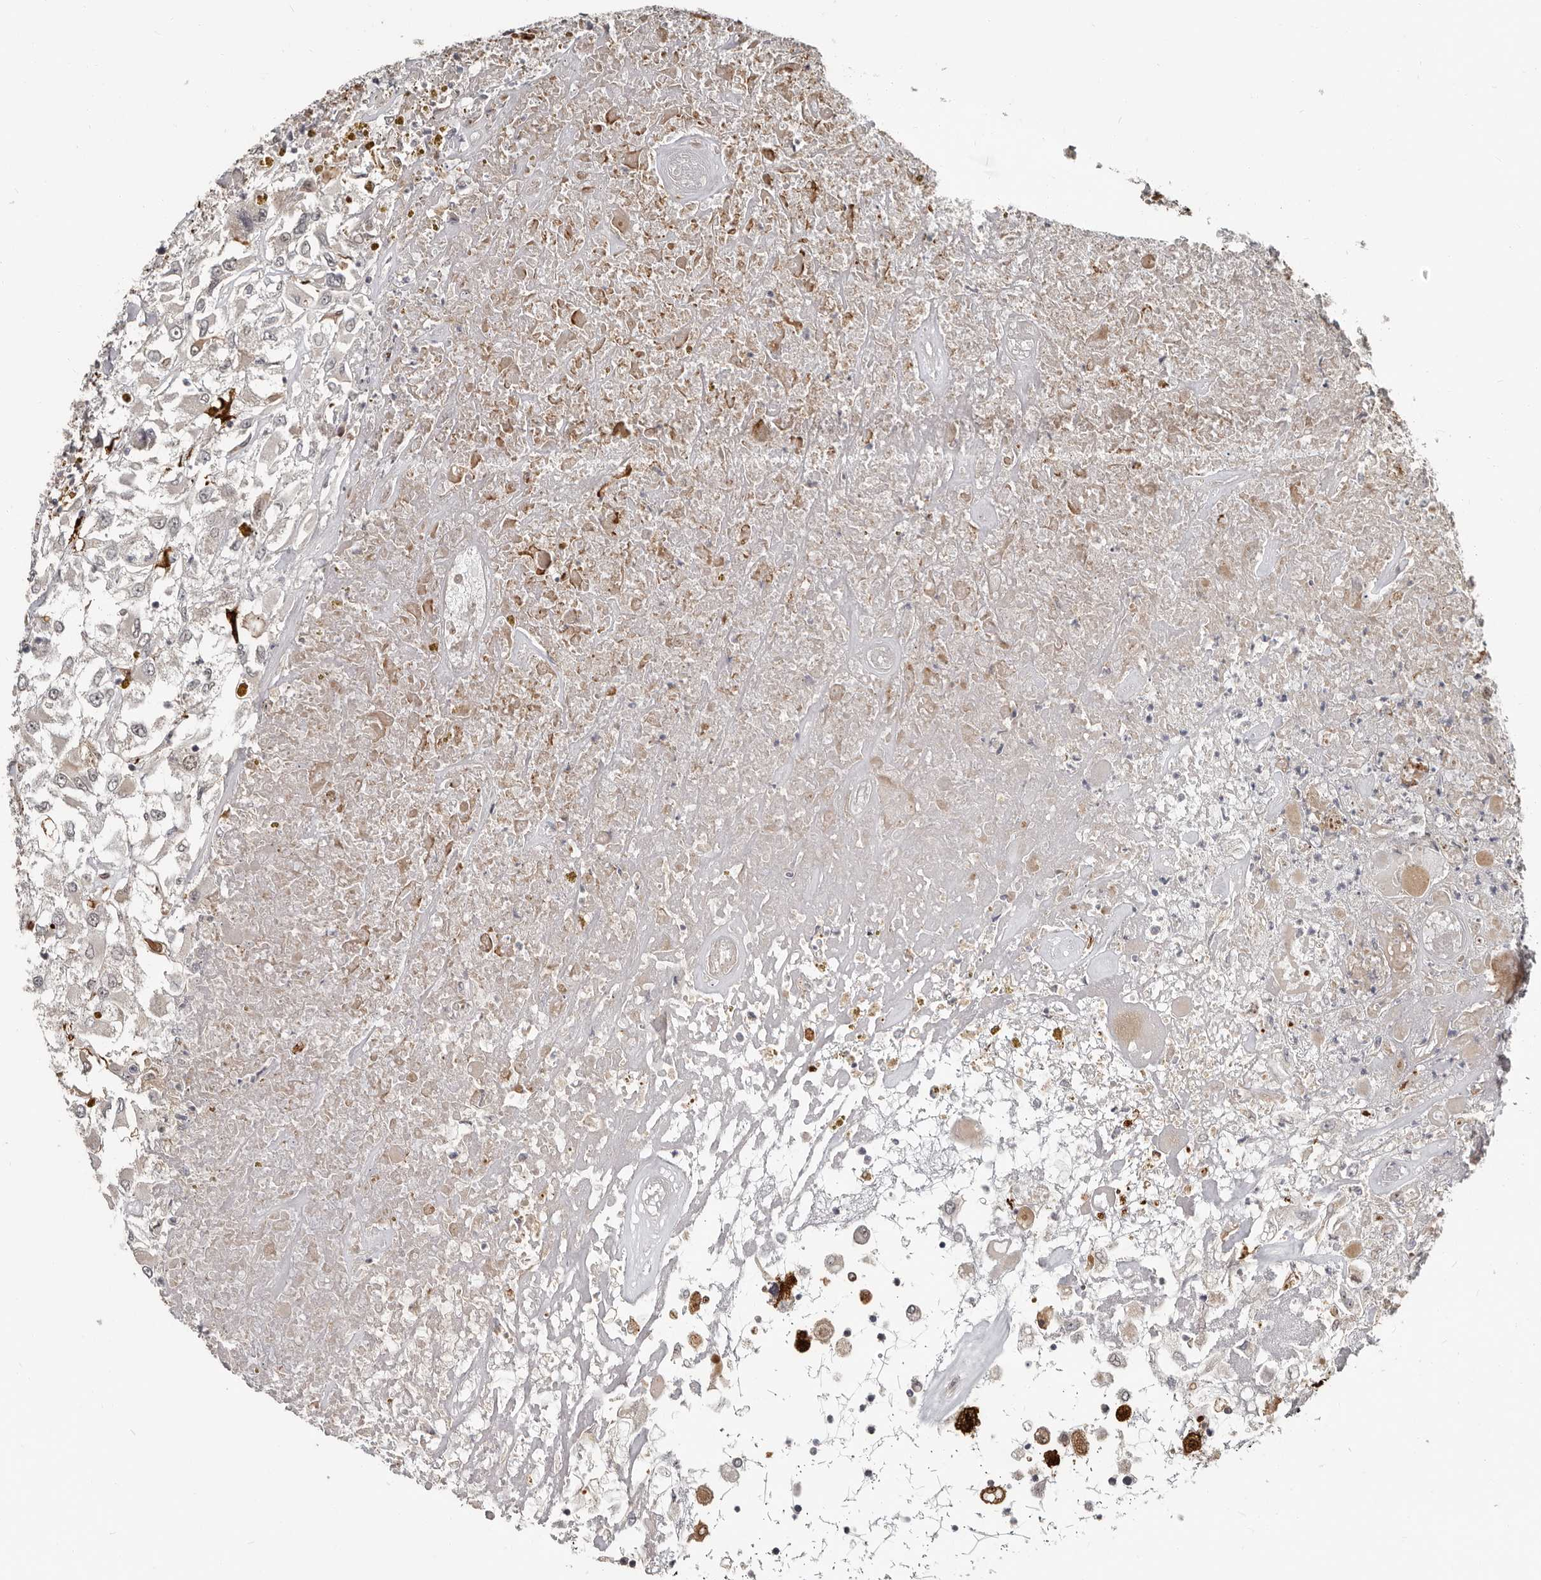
{"staining": {"intensity": "moderate", "quantity": "<25%", "location": "cytoplasmic/membranous,nuclear"}, "tissue": "renal cancer", "cell_type": "Tumor cells", "image_type": "cancer", "snomed": [{"axis": "morphology", "description": "Adenocarcinoma, NOS"}, {"axis": "topography", "description": "Kidney"}], "caption": "Immunohistochemical staining of renal cancer (adenocarcinoma) reveals moderate cytoplasmic/membranous and nuclear protein expression in approximately <25% of tumor cells.", "gene": "APOL6", "patient": {"sex": "female", "age": 52}}